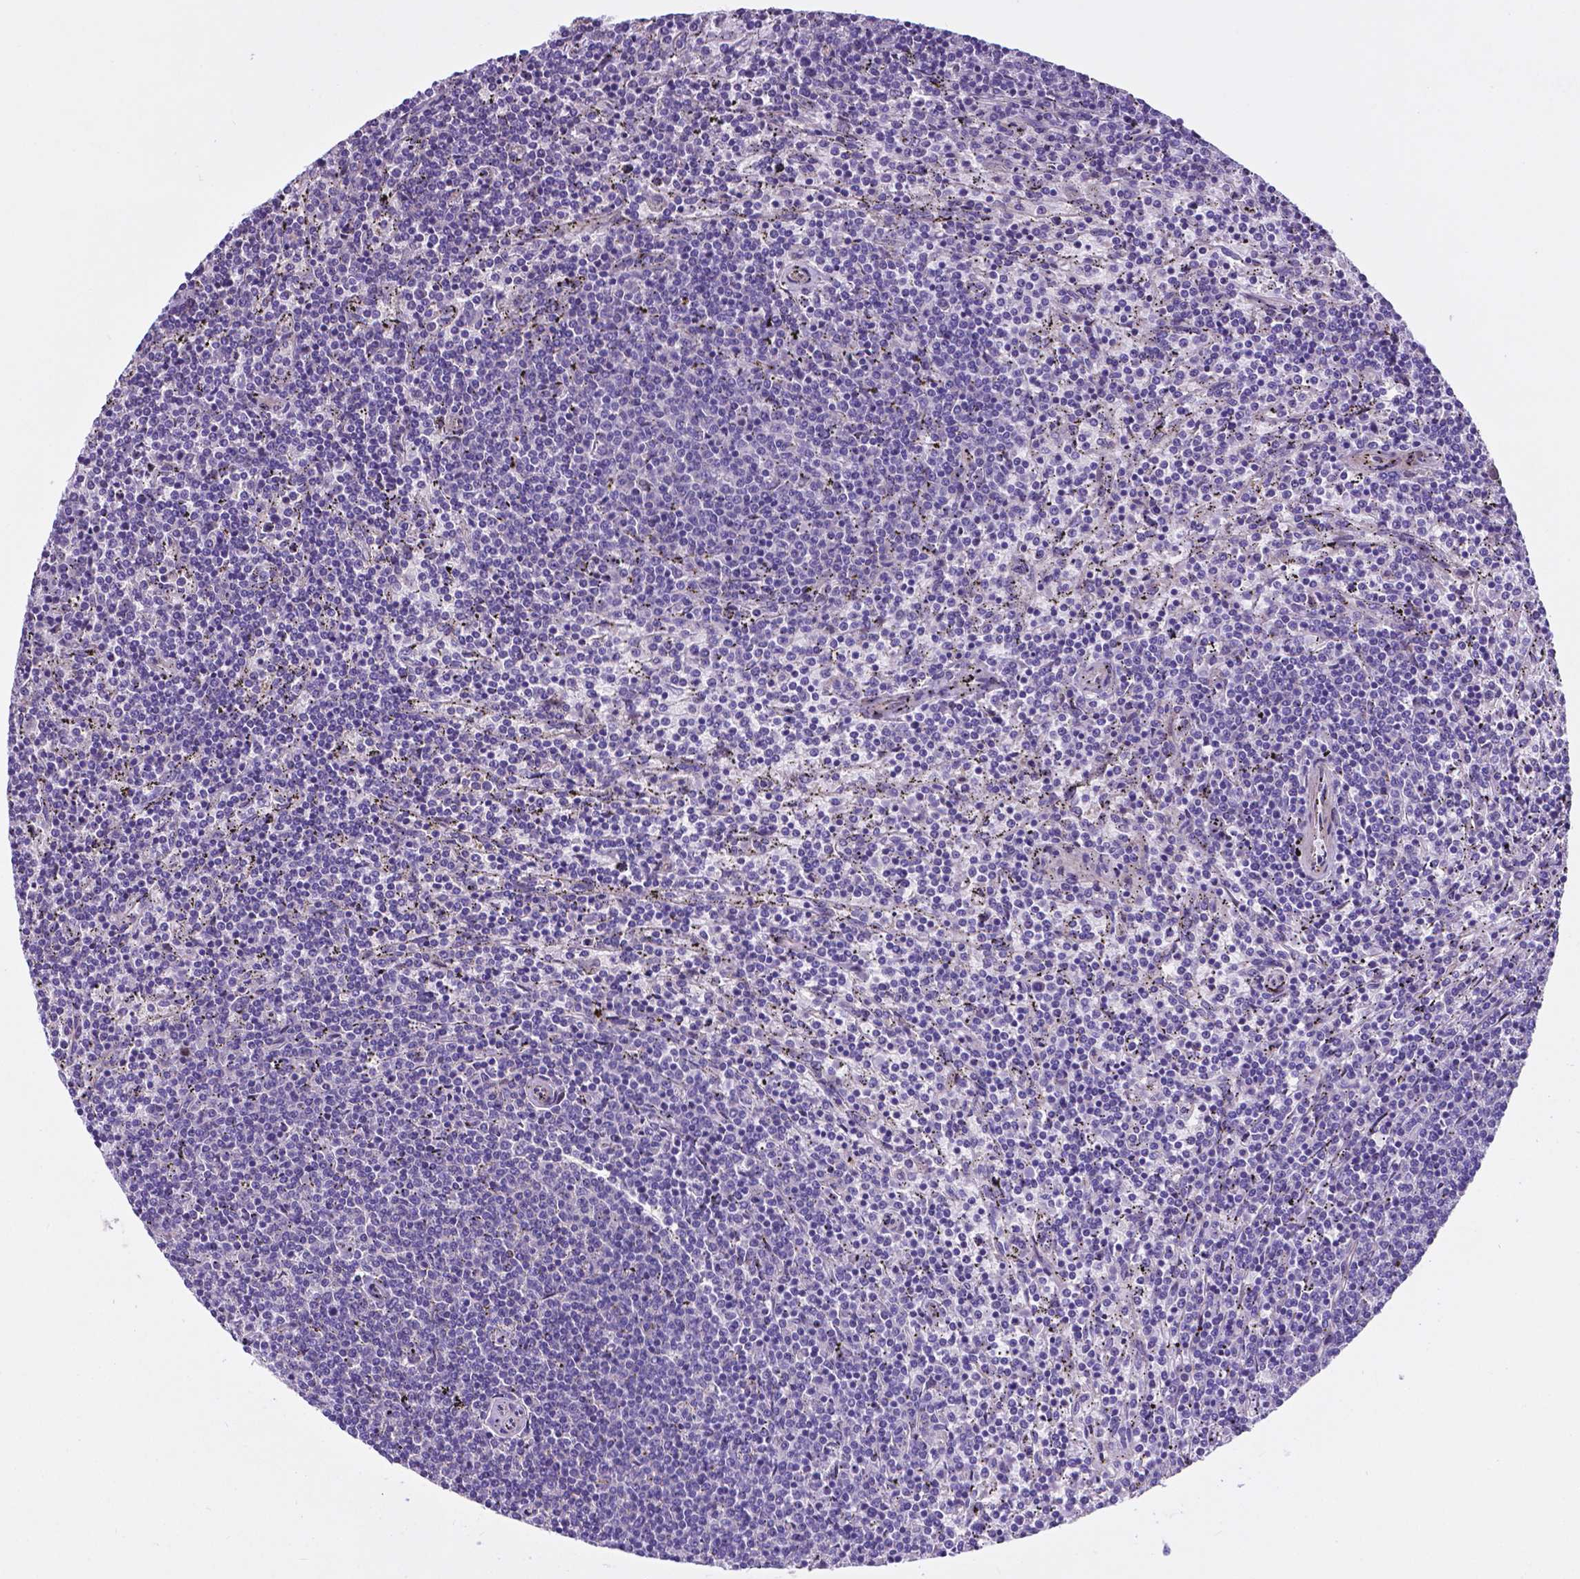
{"staining": {"intensity": "negative", "quantity": "none", "location": "none"}, "tissue": "lymphoma", "cell_type": "Tumor cells", "image_type": "cancer", "snomed": [{"axis": "morphology", "description": "Malignant lymphoma, non-Hodgkin's type, Low grade"}, {"axis": "topography", "description": "Spleen"}], "caption": "This is an immunohistochemistry photomicrograph of human lymphoma. There is no staining in tumor cells.", "gene": "PFKFB4", "patient": {"sex": "female", "age": 50}}